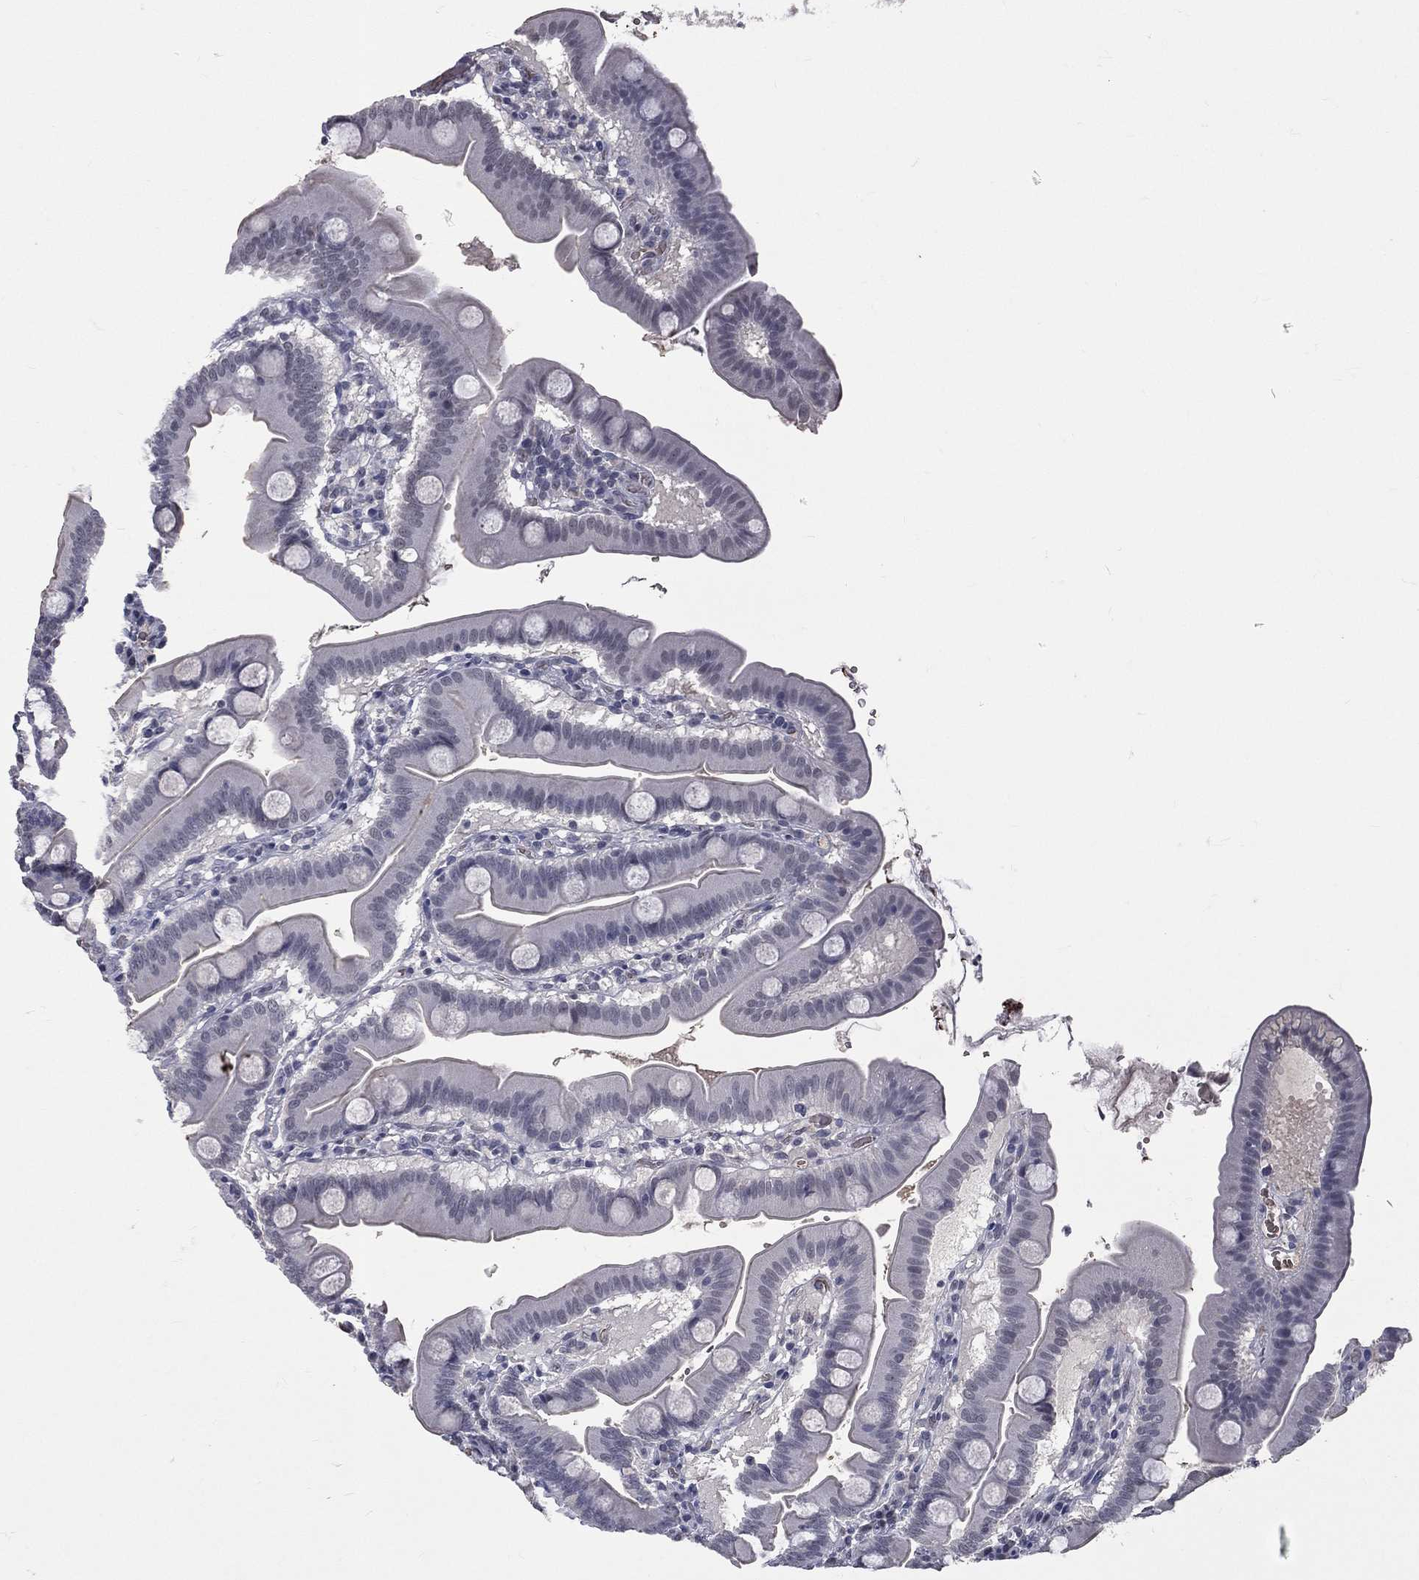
{"staining": {"intensity": "negative", "quantity": "none", "location": "none"}, "tissue": "duodenum", "cell_type": "Glandular cells", "image_type": "normal", "snomed": [{"axis": "morphology", "description": "Normal tissue, NOS"}, {"axis": "topography", "description": "Duodenum"}], "caption": "Unremarkable duodenum was stained to show a protein in brown. There is no significant positivity in glandular cells. Brightfield microscopy of immunohistochemistry stained with DAB (brown) and hematoxylin (blue), captured at high magnification.", "gene": "DSG4", "patient": {"sex": "male", "age": 59}}